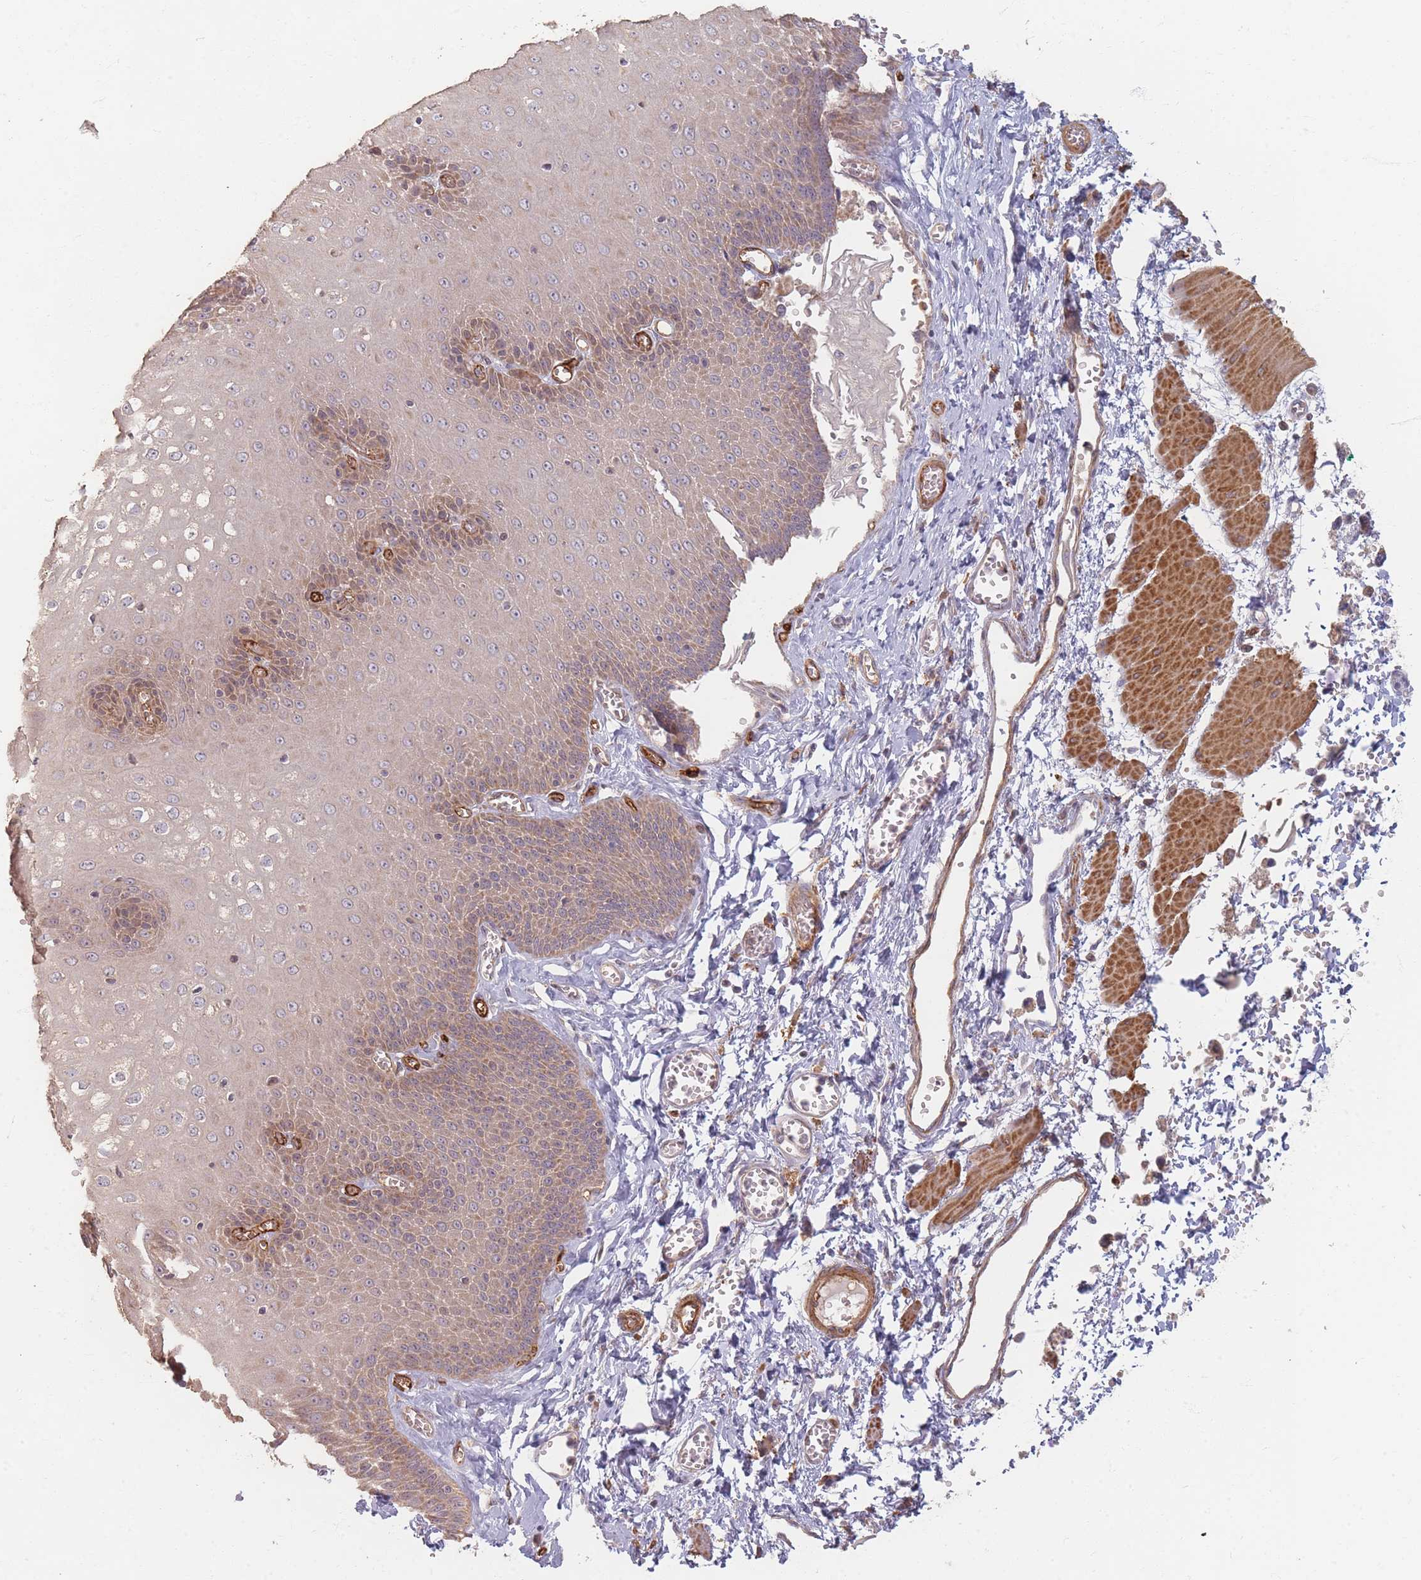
{"staining": {"intensity": "moderate", "quantity": "<25%", "location": "cytoplasmic/membranous"}, "tissue": "esophagus", "cell_type": "Squamous epithelial cells", "image_type": "normal", "snomed": [{"axis": "morphology", "description": "Normal tissue, NOS"}, {"axis": "topography", "description": "Esophagus"}], "caption": "About <25% of squamous epithelial cells in benign human esophagus demonstrate moderate cytoplasmic/membranous protein expression as visualized by brown immunohistochemical staining.", "gene": "MRPS6", "patient": {"sex": "male", "age": 60}}